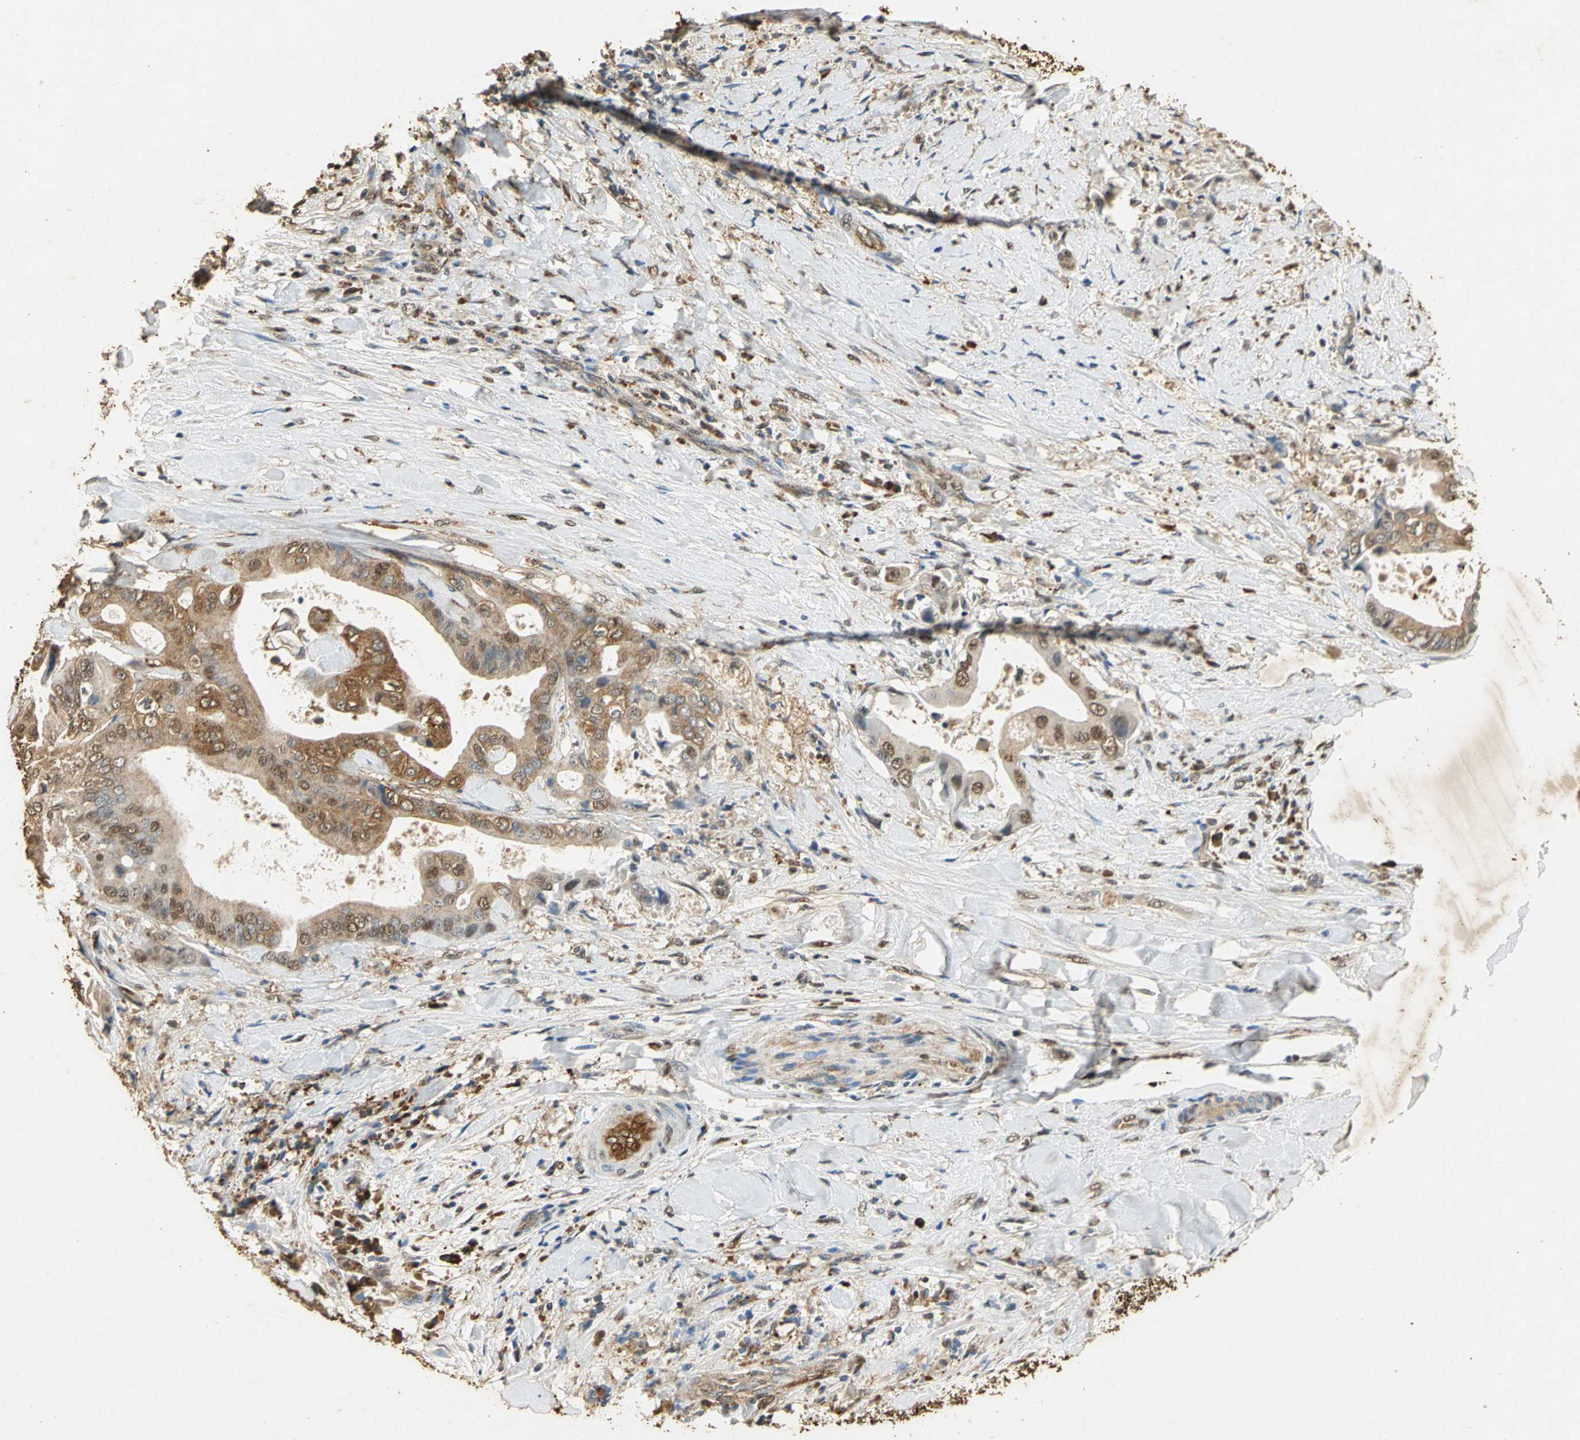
{"staining": {"intensity": "moderate", "quantity": ">75%", "location": "cytoplasmic/membranous"}, "tissue": "liver cancer", "cell_type": "Tumor cells", "image_type": "cancer", "snomed": [{"axis": "morphology", "description": "Cholangiocarcinoma"}, {"axis": "topography", "description": "Liver"}], "caption": "The immunohistochemical stain highlights moderate cytoplasmic/membranous expression in tumor cells of liver cholangiocarcinoma tissue. Ihc stains the protein in brown and the nuclei are stained blue.", "gene": "GAPDH", "patient": {"sex": "male", "age": 58}}